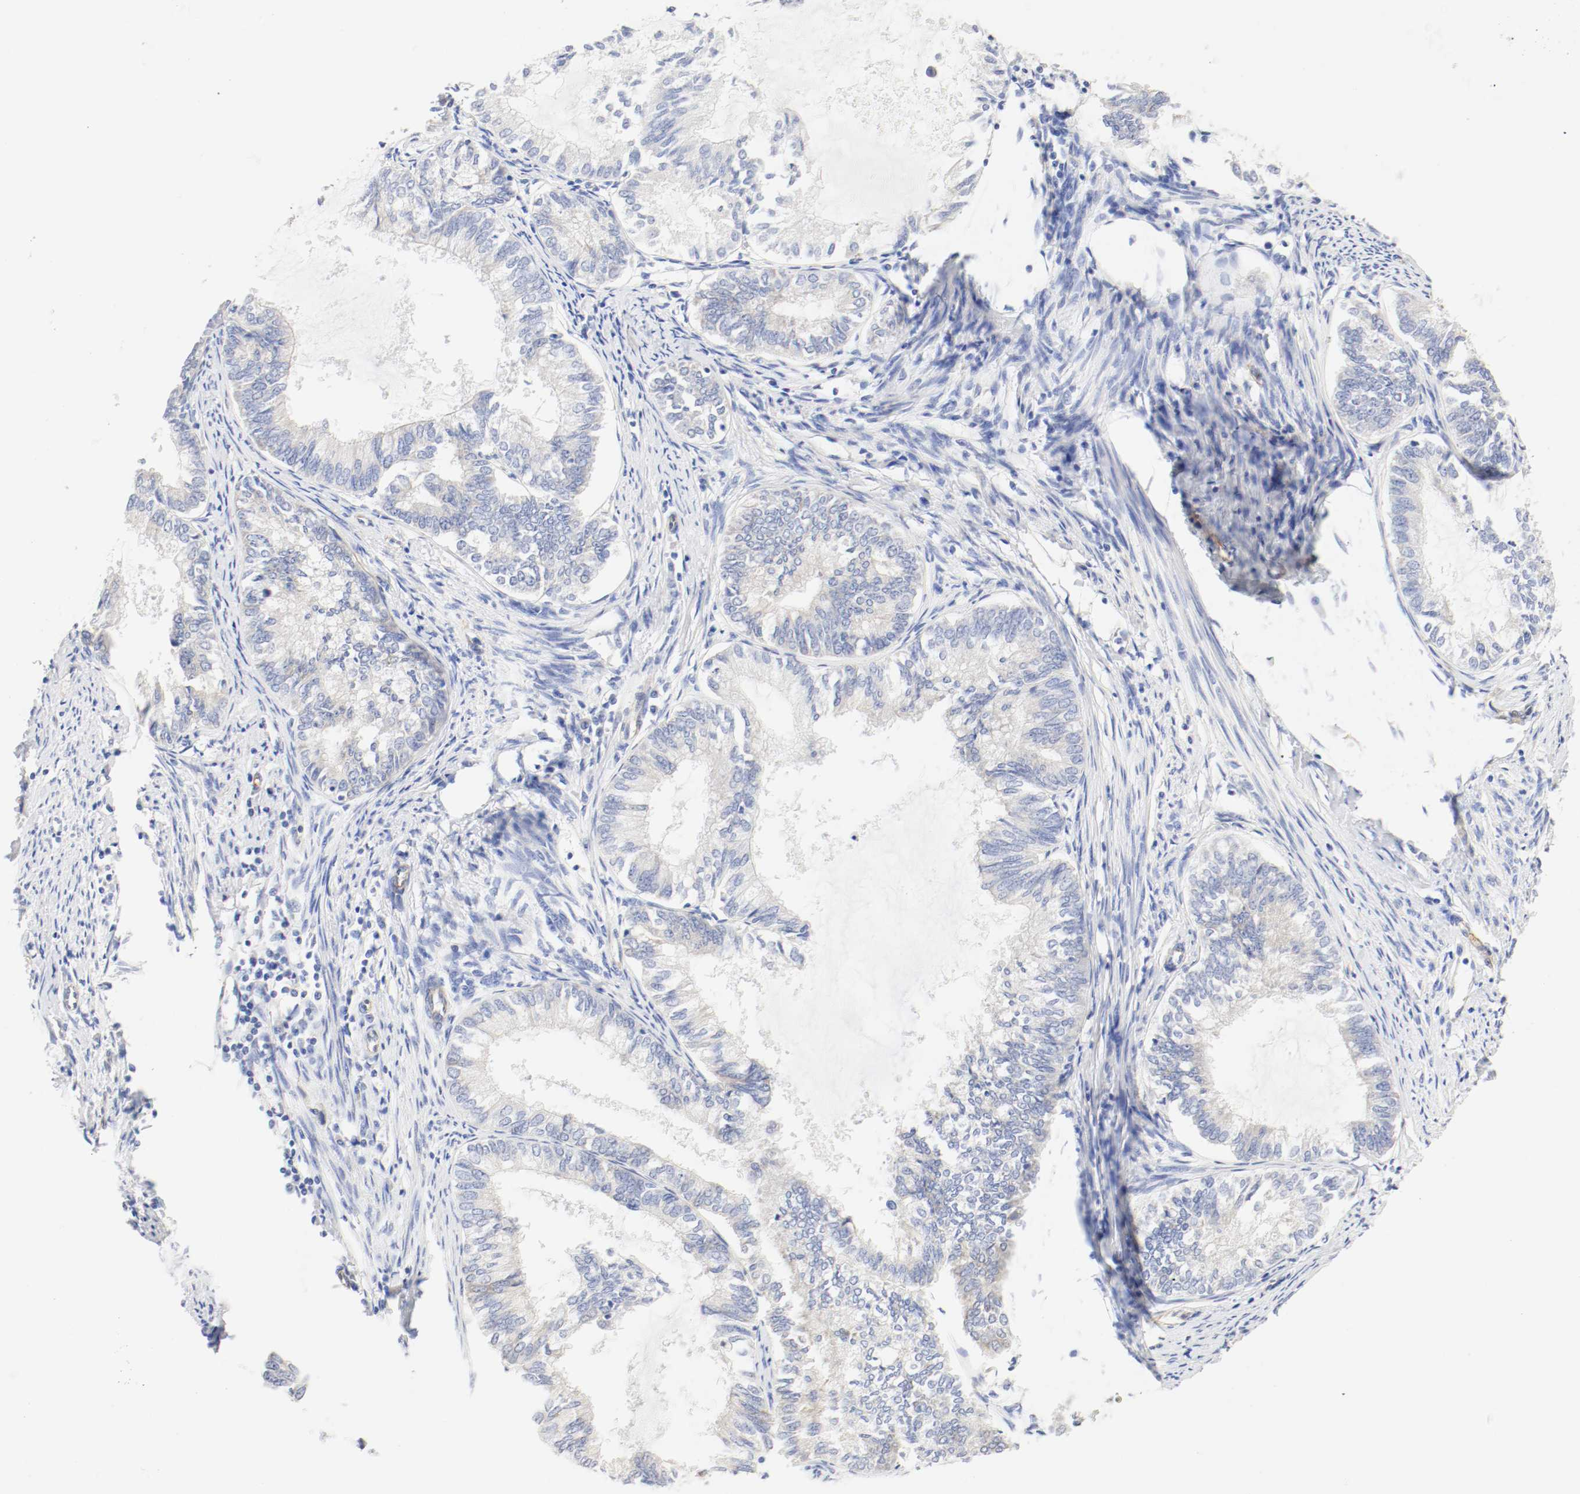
{"staining": {"intensity": "negative", "quantity": "none", "location": "none"}, "tissue": "endometrial cancer", "cell_type": "Tumor cells", "image_type": "cancer", "snomed": [{"axis": "morphology", "description": "Adenocarcinoma, NOS"}, {"axis": "topography", "description": "Endometrium"}], "caption": "Photomicrograph shows no protein expression in tumor cells of adenocarcinoma (endometrial) tissue. The staining was performed using DAB (3,3'-diaminobenzidine) to visualize the protein expression in brown, while the nuclei were stained in blue with hematoxylin (Magnification: 20x).", "gene": "GIT1", "patient": {"sex": "female", "age": 86}}